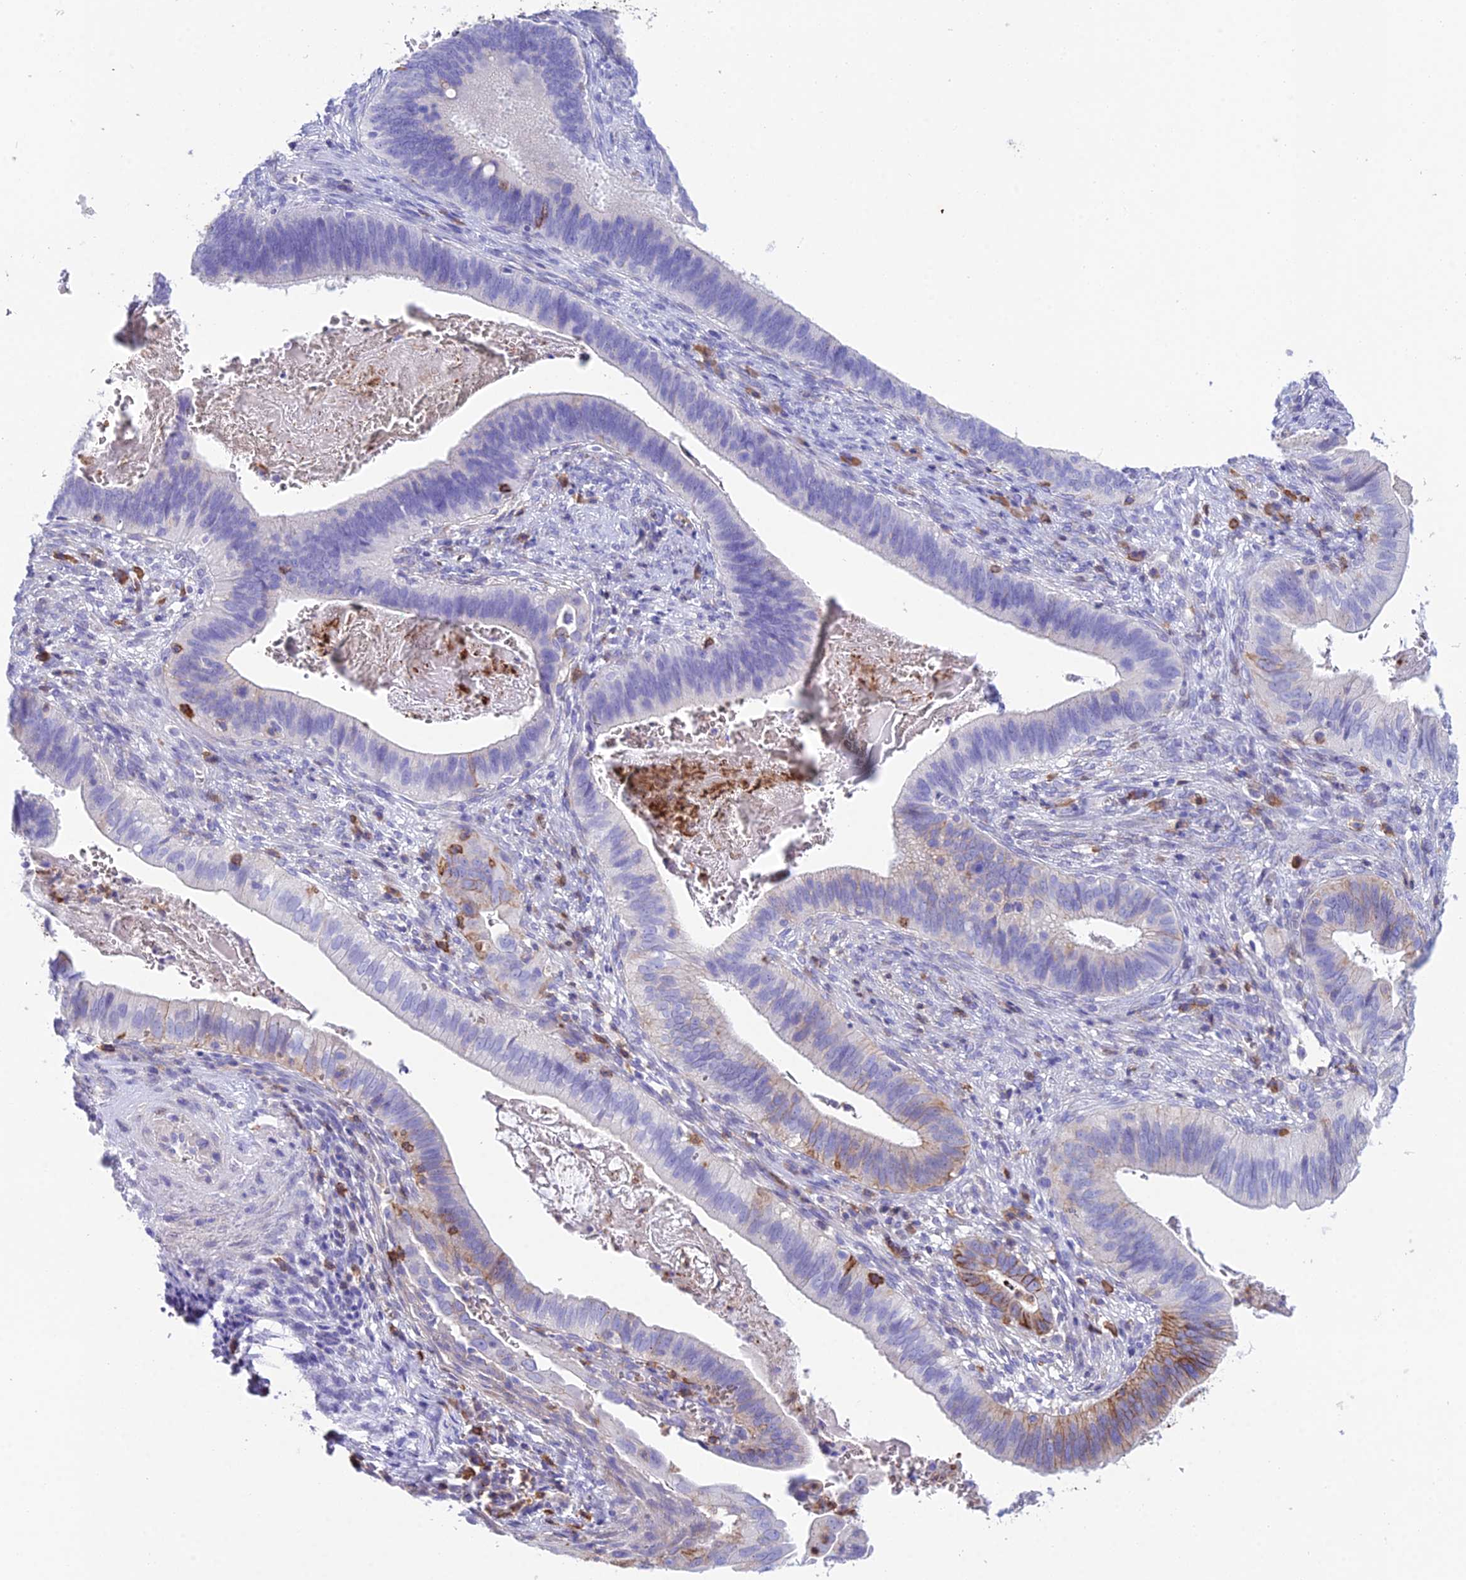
{"staining": {"intensity": "moderate", "quantity": "<25%", "location": "cytoplasmic/membranous"}, "tissue": "cervical cancer", "cell_type": "Tumor cells", "image_type": "cancer", "snomed": [{"axis": "morphology", "description": "Adenocarcinoma, NOS"}, {"axis": "topography", "description": "Cervix"}], "caption": "Moderate cytoplasmic/membranous expression for a protein is identified in about <25% of tumor cells of cervical adenocarcinoma using IHC.", "gene": "OR1Q1", "patient": {"sex": "female", "age": 42}}